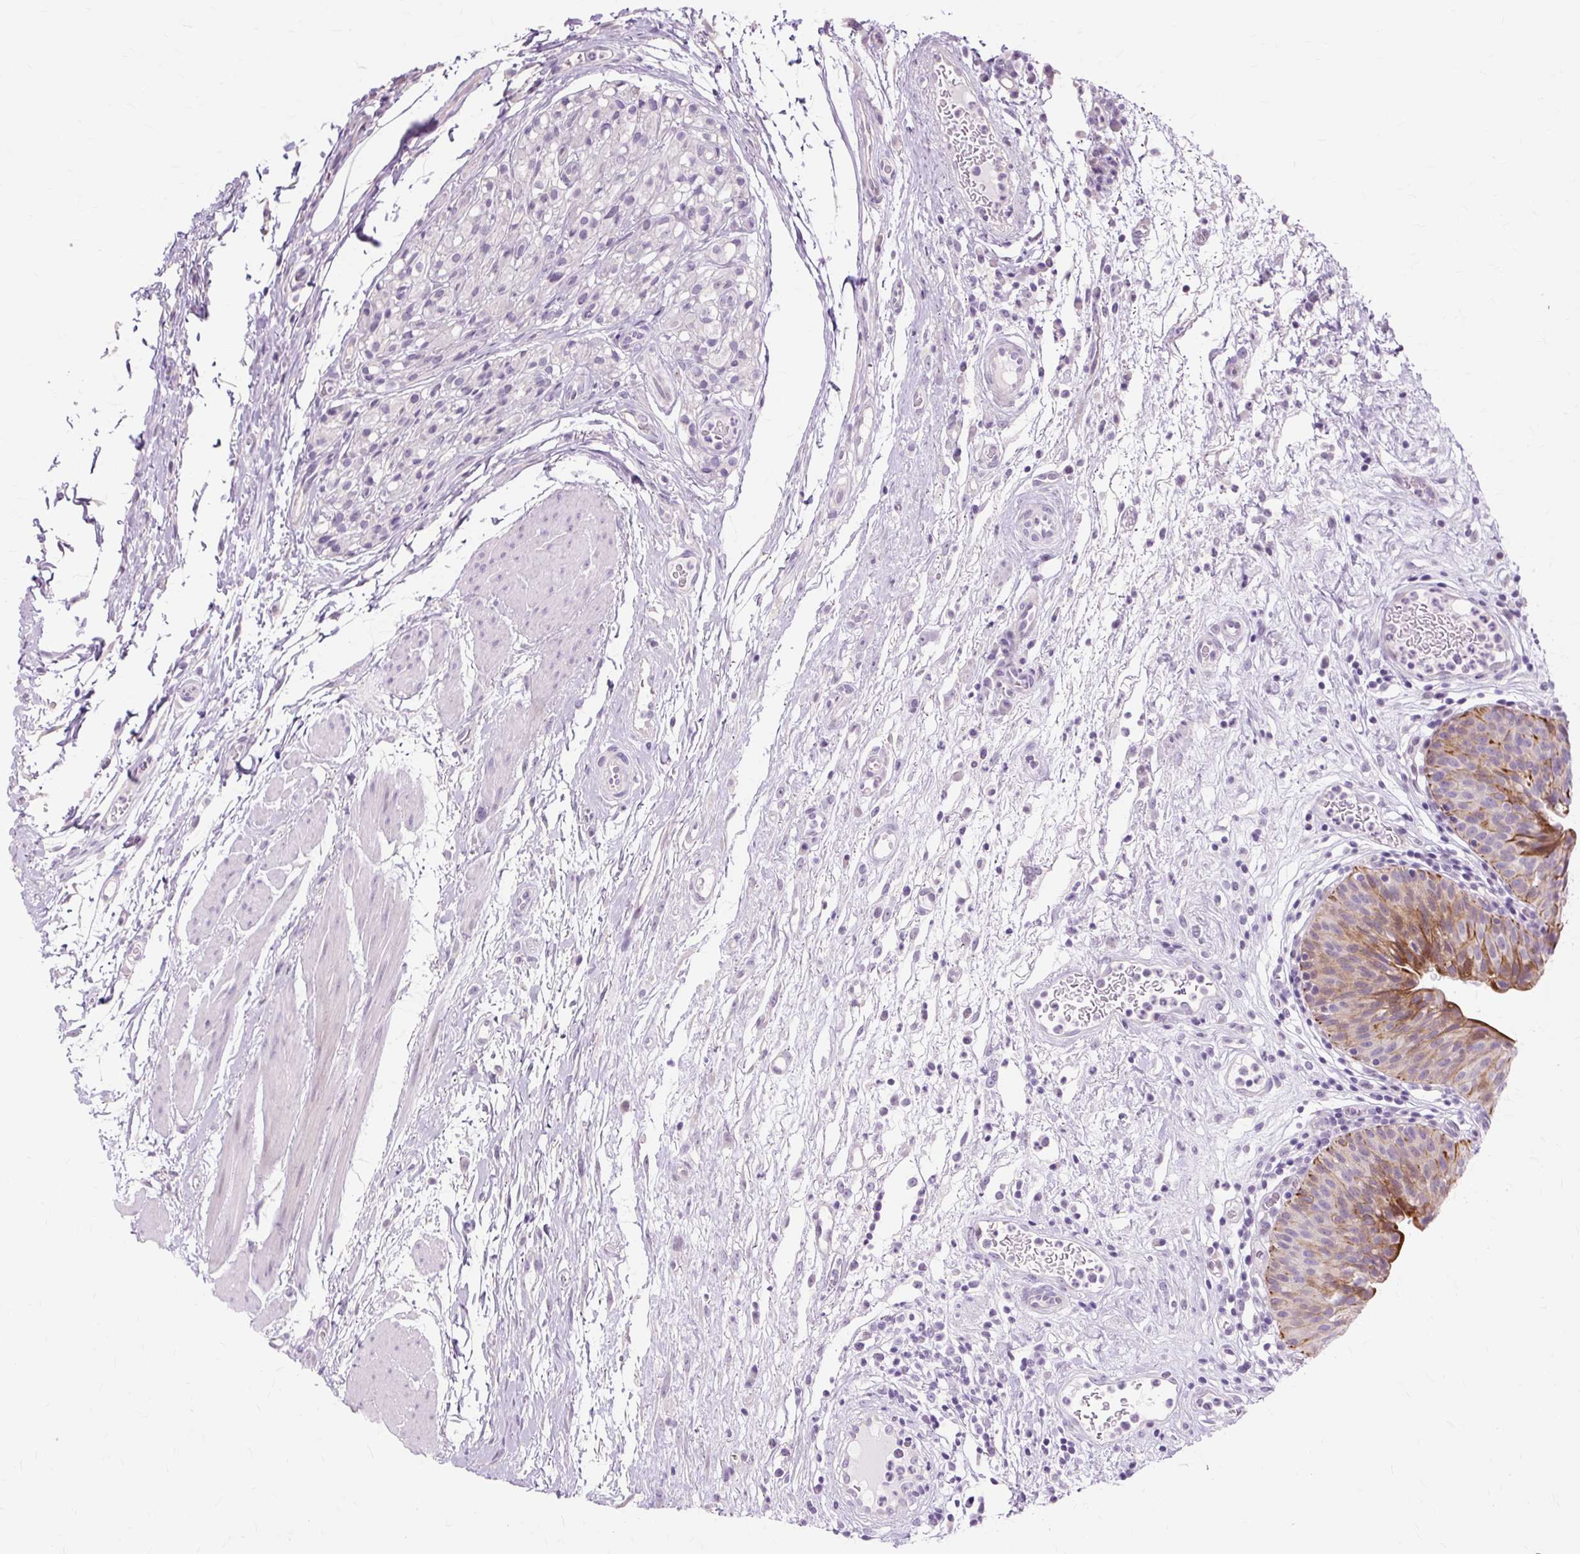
{"staining": {"intensity": "strong", "quantity": "25%-75%", "location": "cytoplasmic/membranous"}, "tissue": "urinary bladder", "cell_type": "Urothelial cells", "image_type": "normal", "snomed": [{"axis": "morphology", "description": "Normal tissue, NOS"}, {"axis": "morphology", "description": "Inflammation, NOS"}, {"axis": "topography", "description": "Urinary bladder"}], "caption": "Immunohistochemical staining of benign human urinary bladder reveals 25%-75% levels of strong cytoplasmic/membranous protein expression in approximately 25%-75% of urothelial cells.", "gene": "IRX2", "patient": {"sex": "male", "age": 57}}